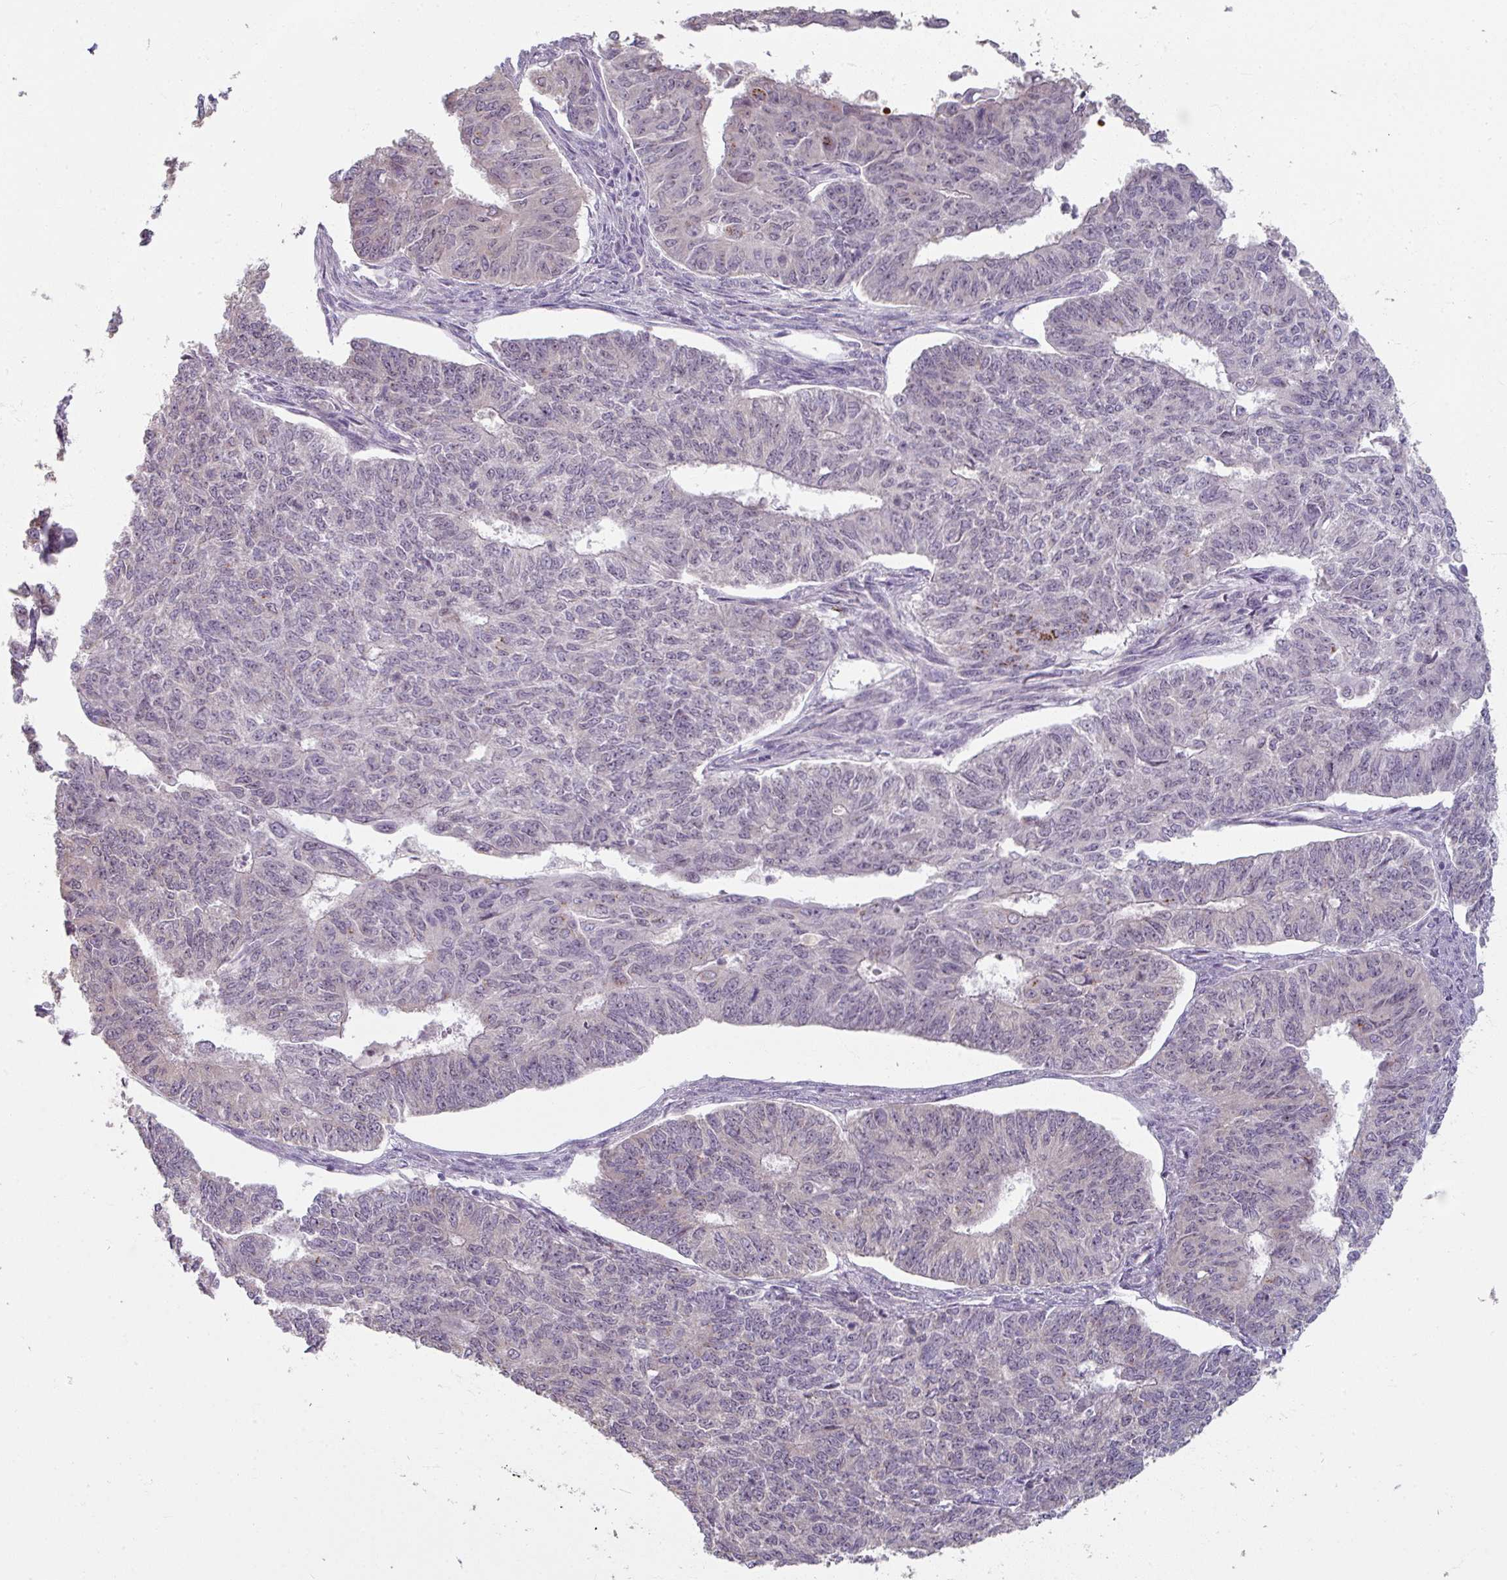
{"staining": {"intensity": "negative", "quantity": "none", "location": "none"}, "tissue": "endometrial cancer", "cell_type": "Tumor cells", "image_type": "cancer", "snomed": [{"axis": "morphology", "description": "Adenocarcinoma, NOS"}, {"axis": "topography", "description": "Endometrium"}], "caption": "Protein analysis of endometrial adenocarcinoma reveals no significant positivity in tumor cells.", "gene": "KMT5C", "patient": {"sex": "female", "age": 32}}